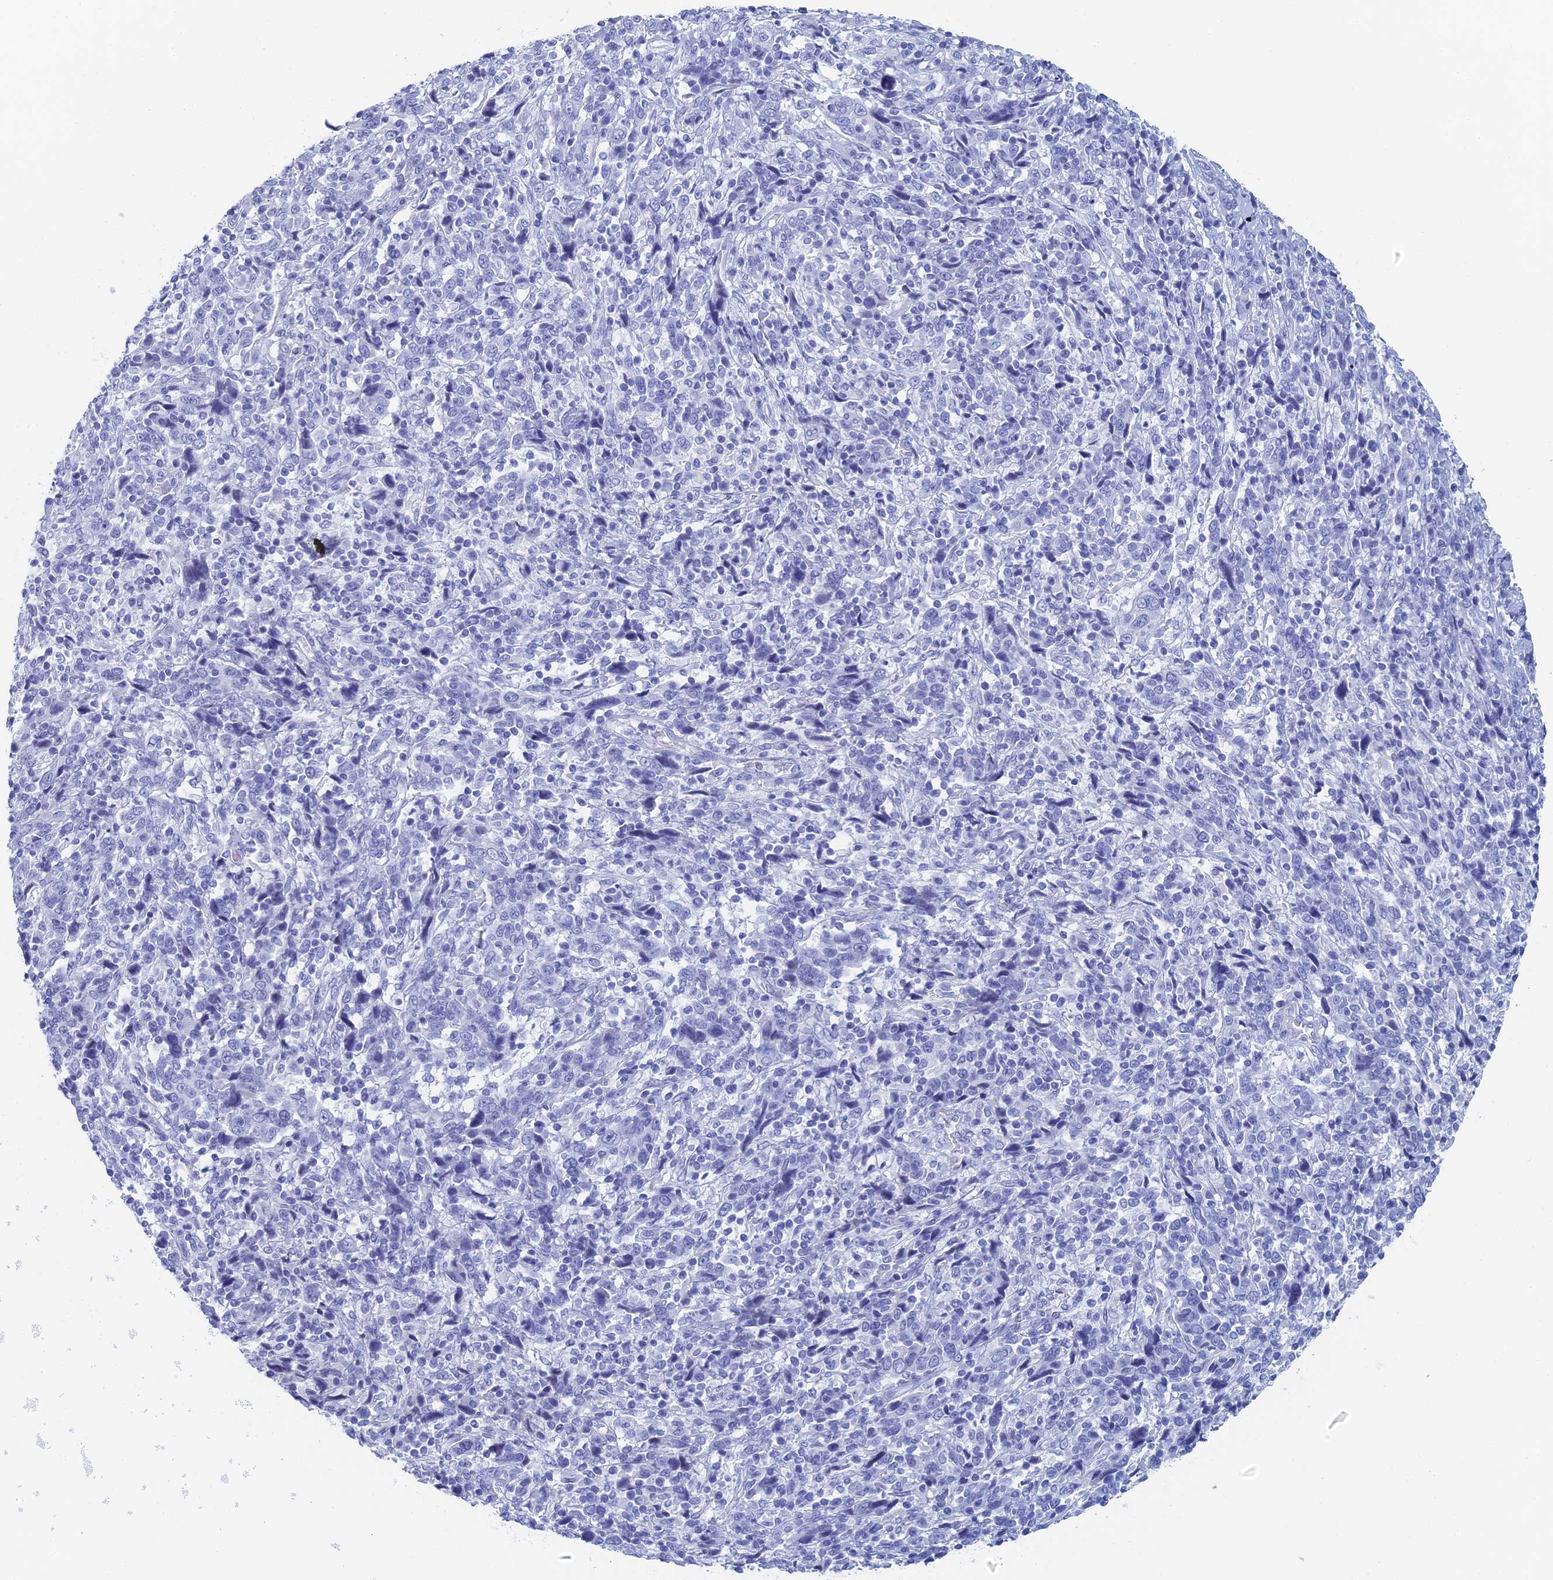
{"staining": {"intensity": "negative", "quantity": "none", "location": "none"}, "tissue": "cervical cancer", "cell_type": "Tumor cells", "image_type": "cancer", "snomed": [{"axis": "morphology", "description": "Squamous cell carcinoma, NOS"}, {"axis": "topography", "description": "Cervix"}], "caption": "Immunohistochemistry of human squamous cell carcinoma (cervical) shows no staining in tumor cells.", "gene": "KCNK18", "patient": {"sex": "female", "age": 46}}